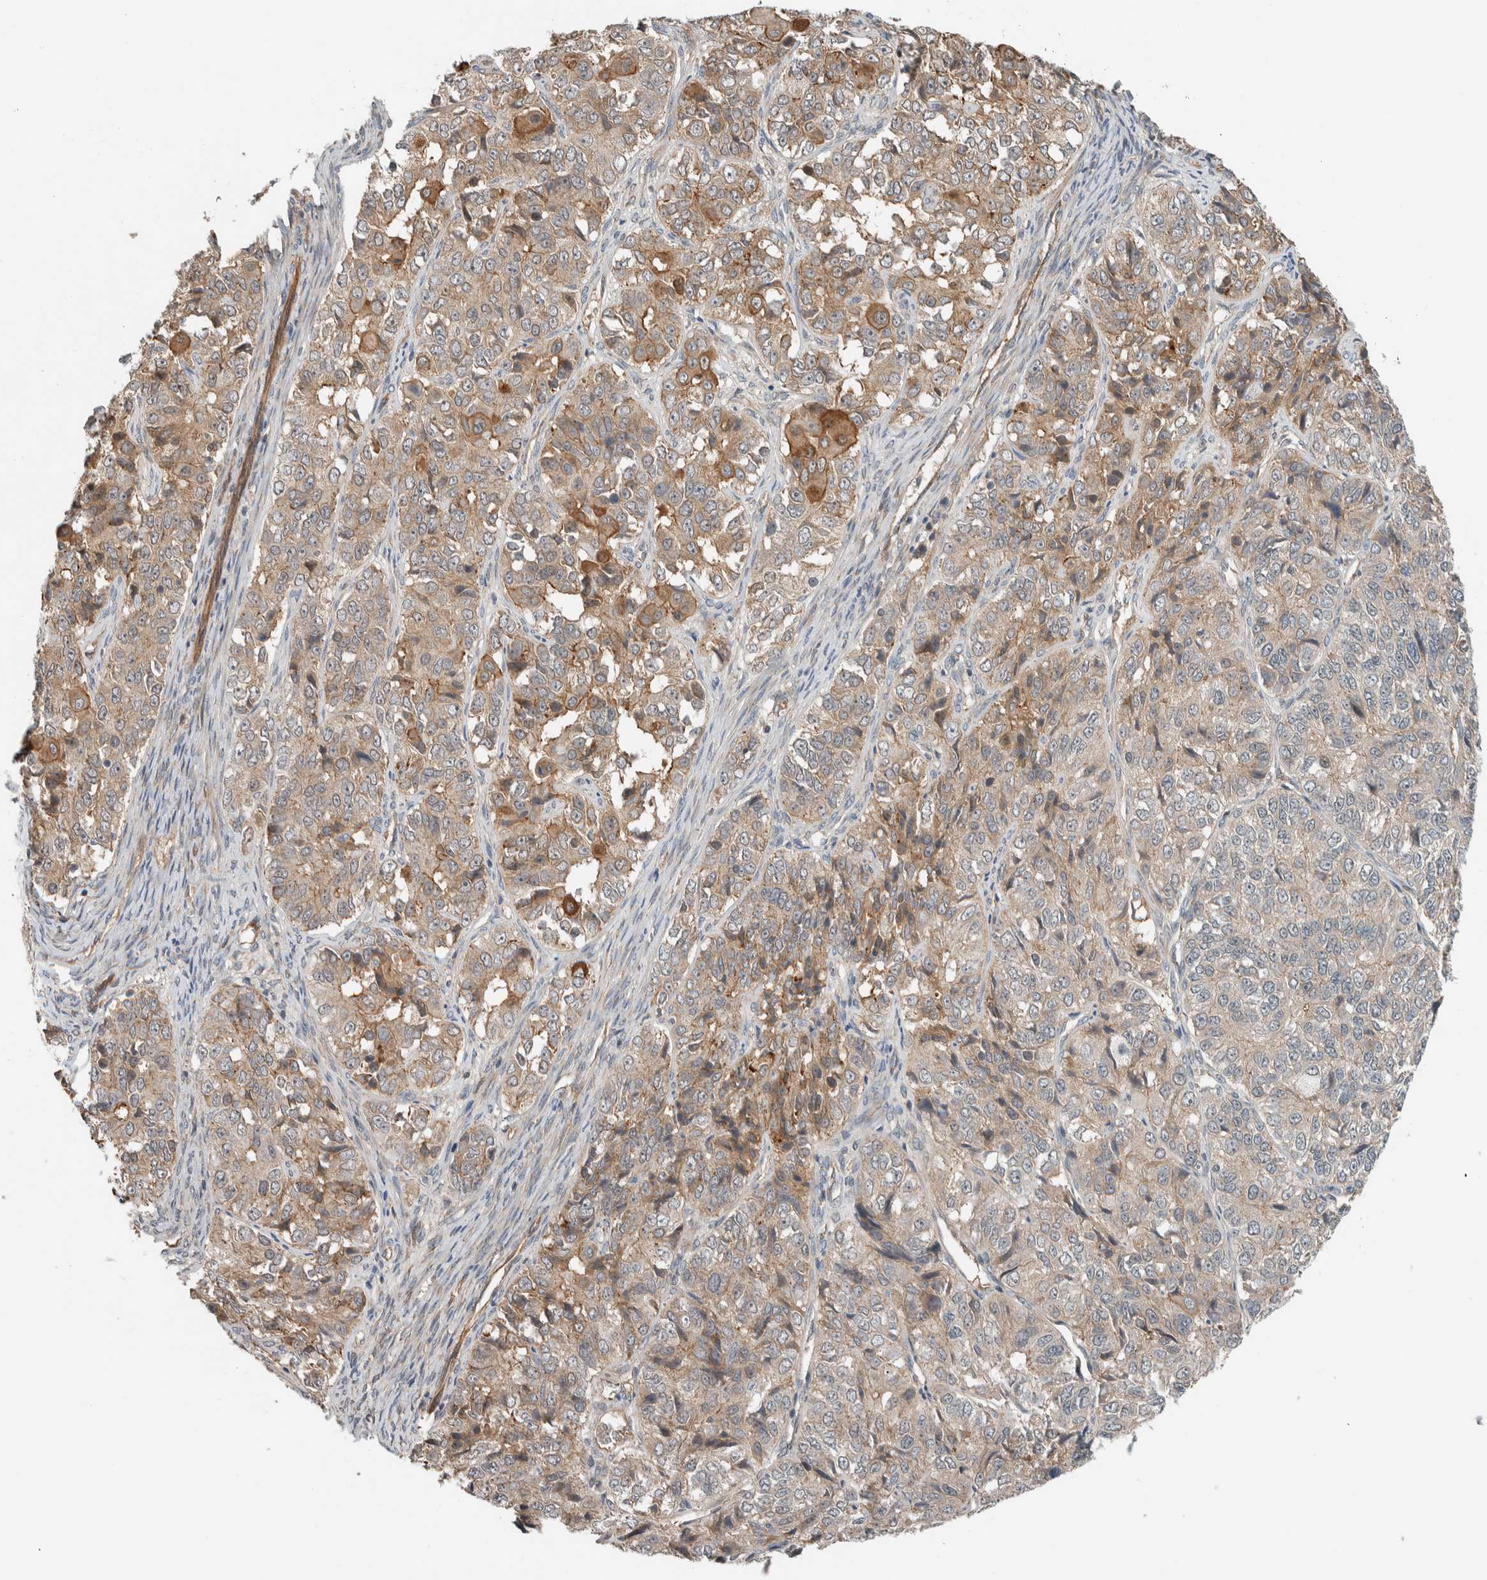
{"staining": {"intensity": "moderate", "quantity": "25%-75%", "location": "cytoplasmic/membranous"}, "tissue": "ovarian cancer", "cell_type": "Tumor cells", "image_type": "cancer", "snomed": [{"axis": "morphology", "description": "Carcinoma, endometroid"}, {"axis": "topography", "description": "Ovary"}], "caption": "Endometroid carcinoma (ovarian) was stained to show a protein in brown. There is medium levels of moderate cytoplasmic/membranous positivity in about 25%-75% of tumor cells.", "gene": "ARMC7", "patient": {"sex": "female", "age": 51}}